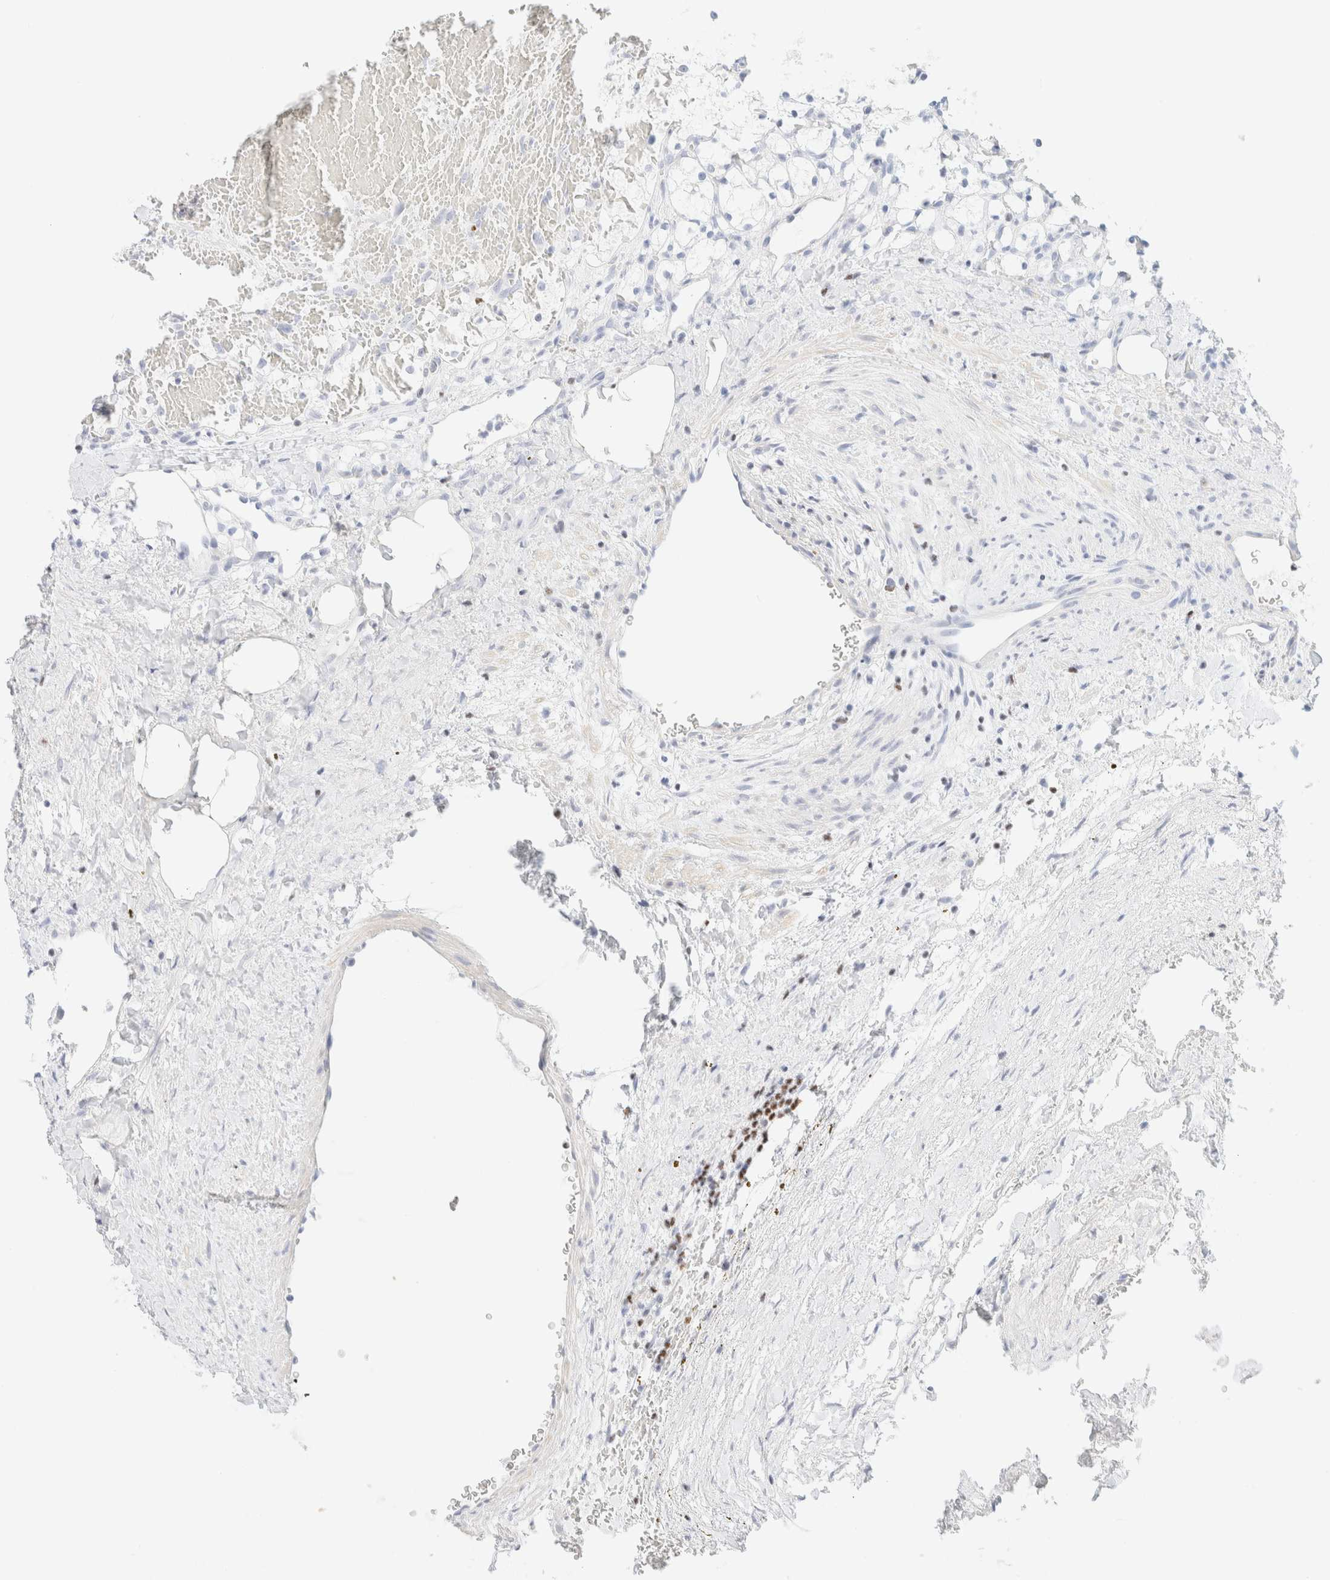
{"staining": {"intensity": "negative", "quantity": "none", "location": "none"}, "tissue": "renal cancer", "cell_type": "Tumor cells", "image_type": "cancer", "snomed": [{"axis": "morphology", "description": "Adenocarcinoma, NOS"}, {"axis": "topography", "description": "Kidney"}], "caption": "High power microscopy micrograph of an immunohistochemistry (IHC) image of renal cancer (adenocarcinoma), revealing no significant positivity in tumor cells. The staining was performed using DAB (3,3'-diaminobenzidine) to visualize the protein expression in brown, while the nuclei were stained in blue with hematoxylin (Magnification: 20x).", "gene": "IKZF3", "patient": {"sex": "female", "age": 69}}